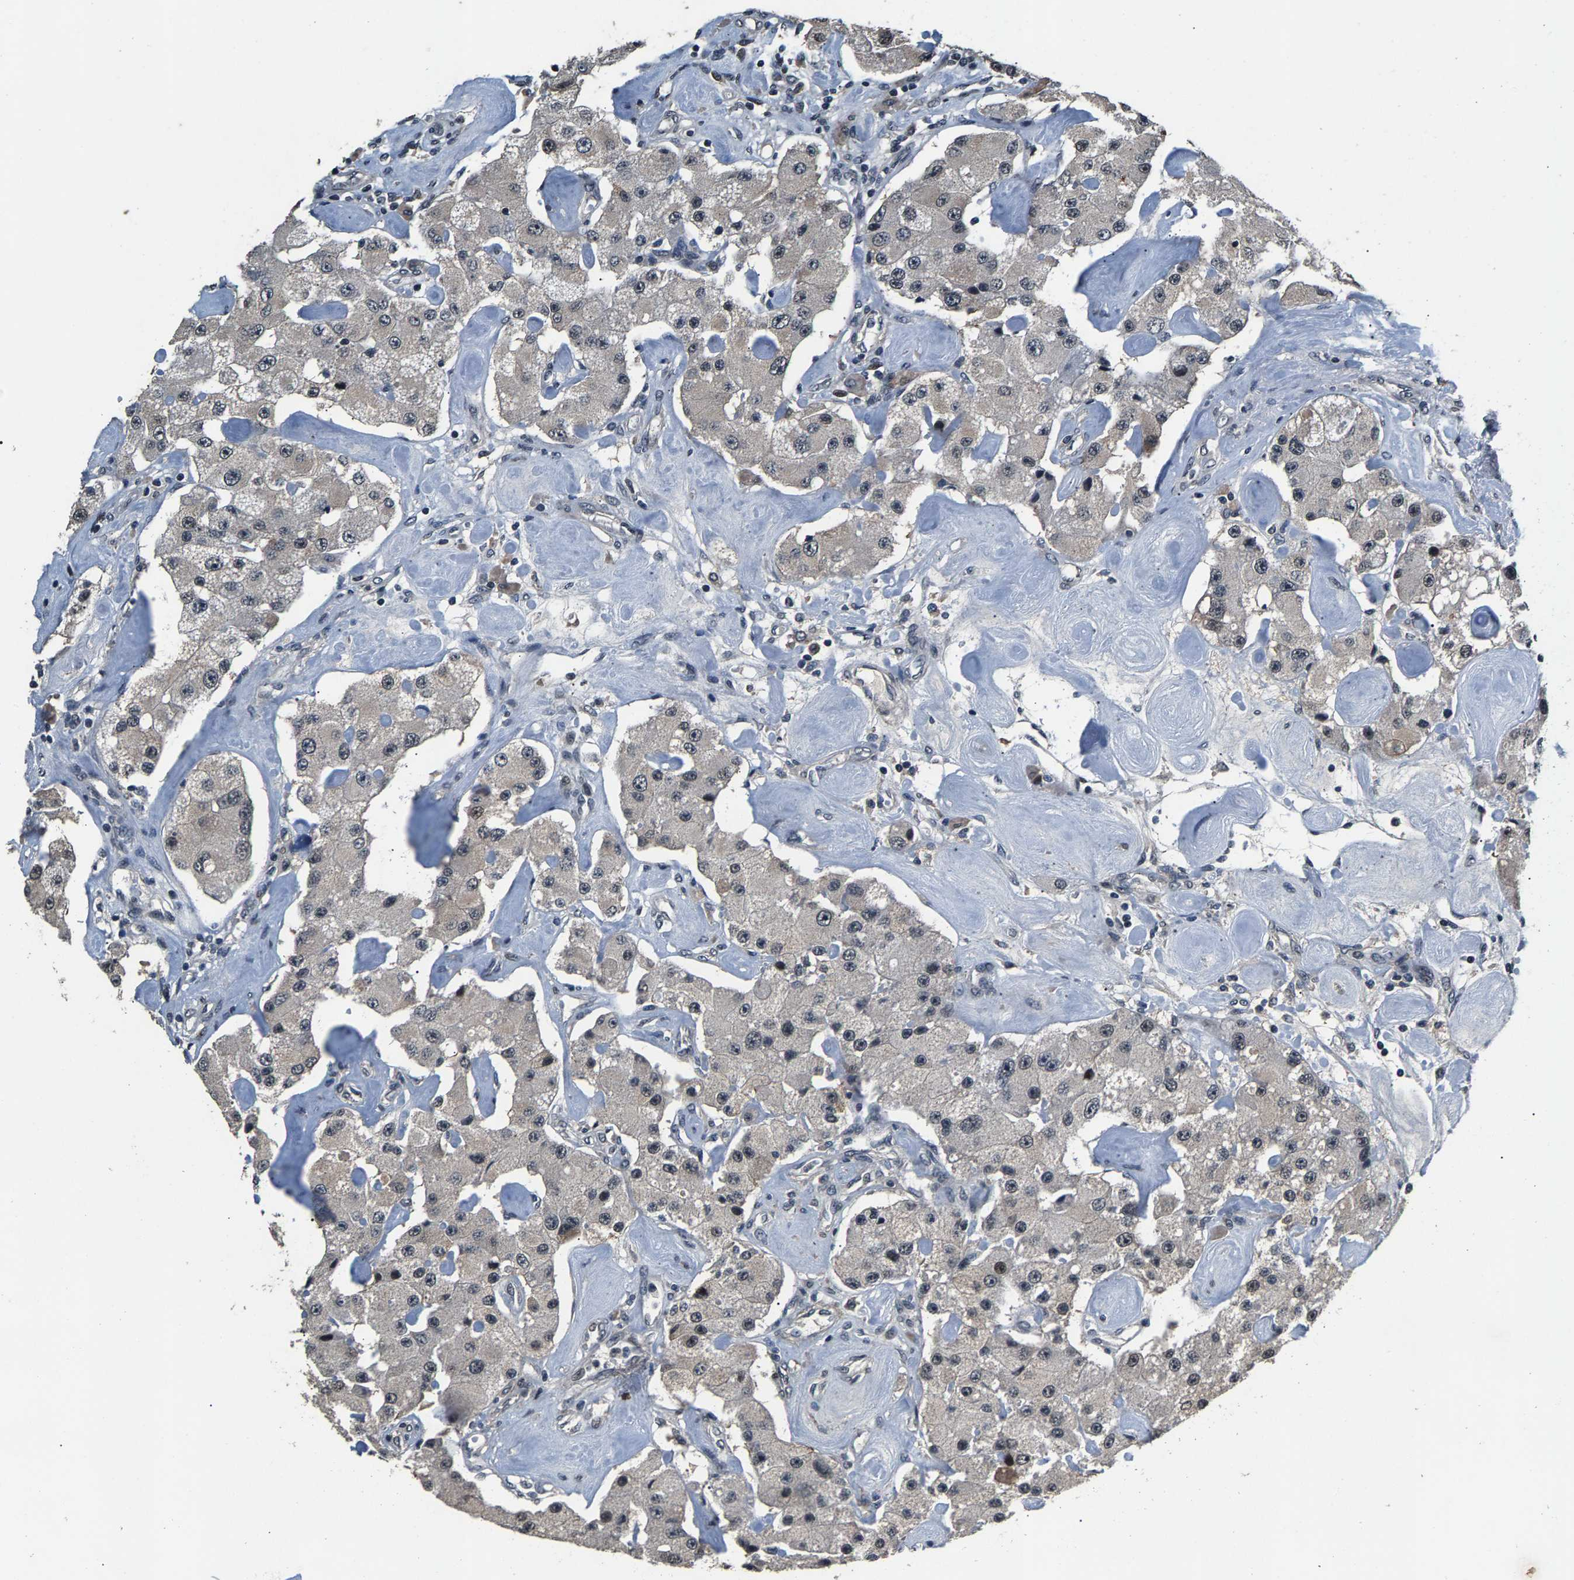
{"staining": {"intensity": "moderate", "quantity": "<25%", "location": "nuclear"}, "tissue": "carcinoid", "cell_type": "Tumor cells", "image_type": "cancer", "snomed": [{"axis": "morphology", "description": "Carcinoid, malignant, NOS"}, {"axis": "topography", "description": "Pancreas"}], "caption": "Protein analysis of carcinoid (malignant) tissue exhibits moderate nuclear positivity in about <25% of tumor cells.", "gene": "RBM33", "patient": {"sex": "male", "age": 41}}